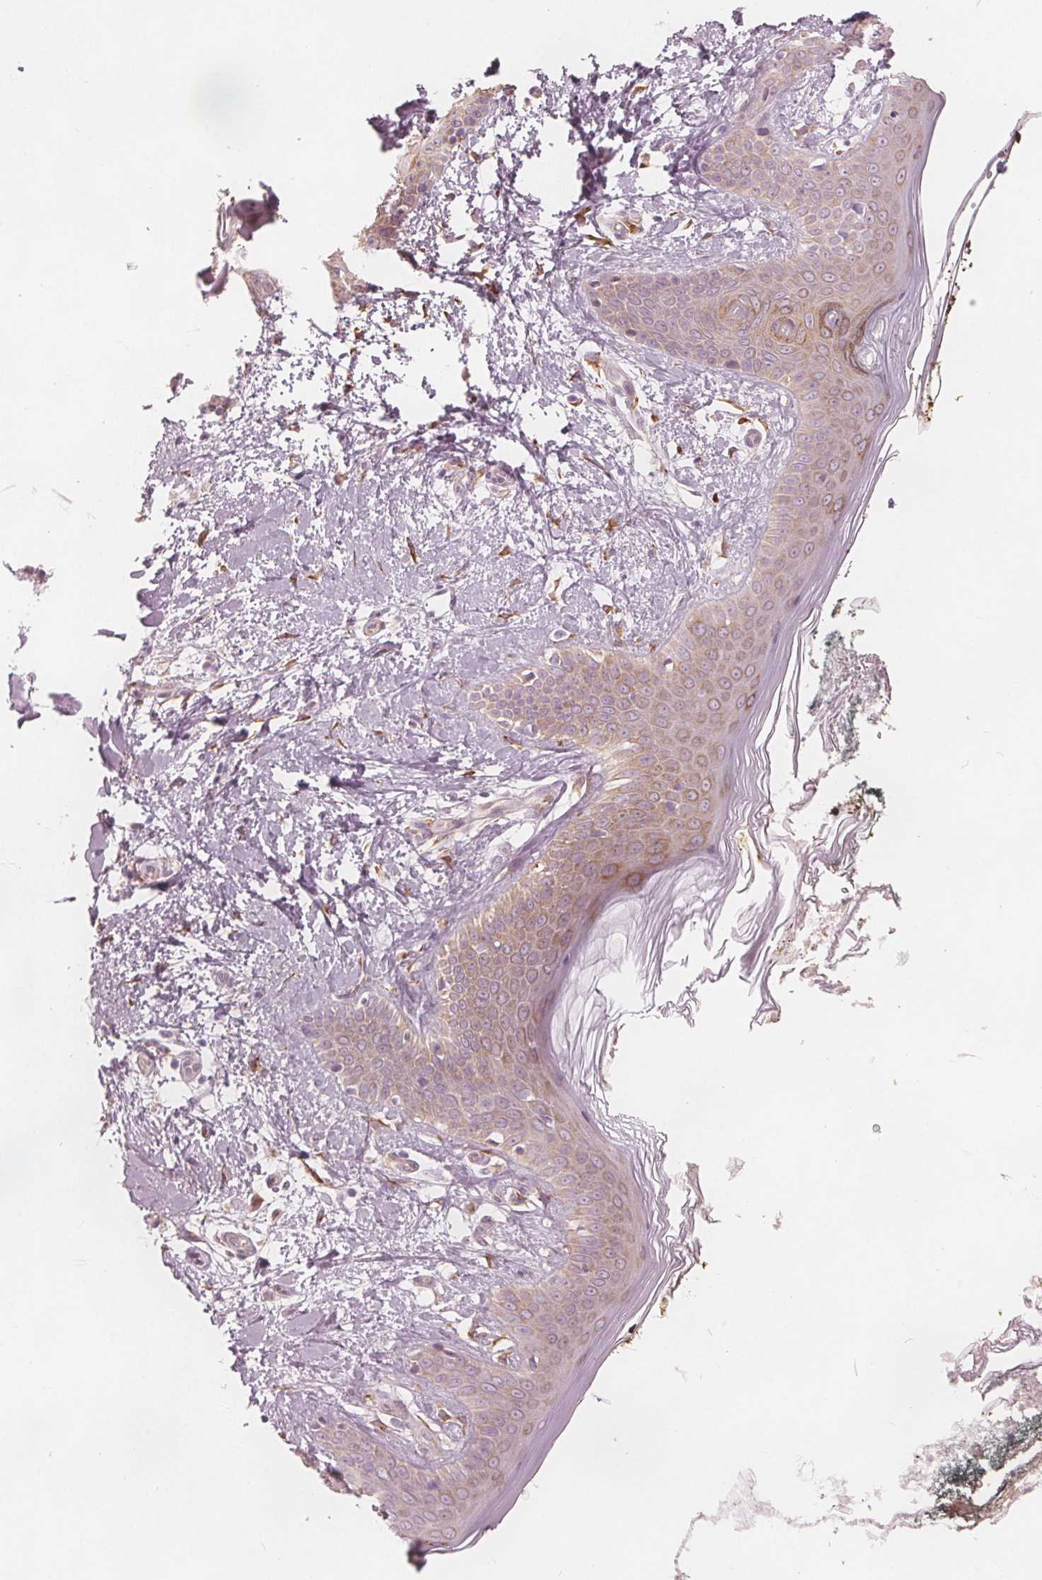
{"staining": {"intensity": "moderate", "quantity": "<25%", "location": "cytoplasmic/membranous"}, "tissue": "skin", "cell_type": "Fibroblasts", "image_type": "normal", "snomed": [{"axis": "morphology", "description": "Normal tissue, NOS"}, {"axis": "topography", "description": "Skin"}], "caption": "DAB immunohistochemical staining of benign human skin demonstrates moderate cytoplasmic/membranous protein staining in approximately <25% of fibroblasts.", "gene": "BRSK1", "patient": {"sex": "female", "age": 34}}